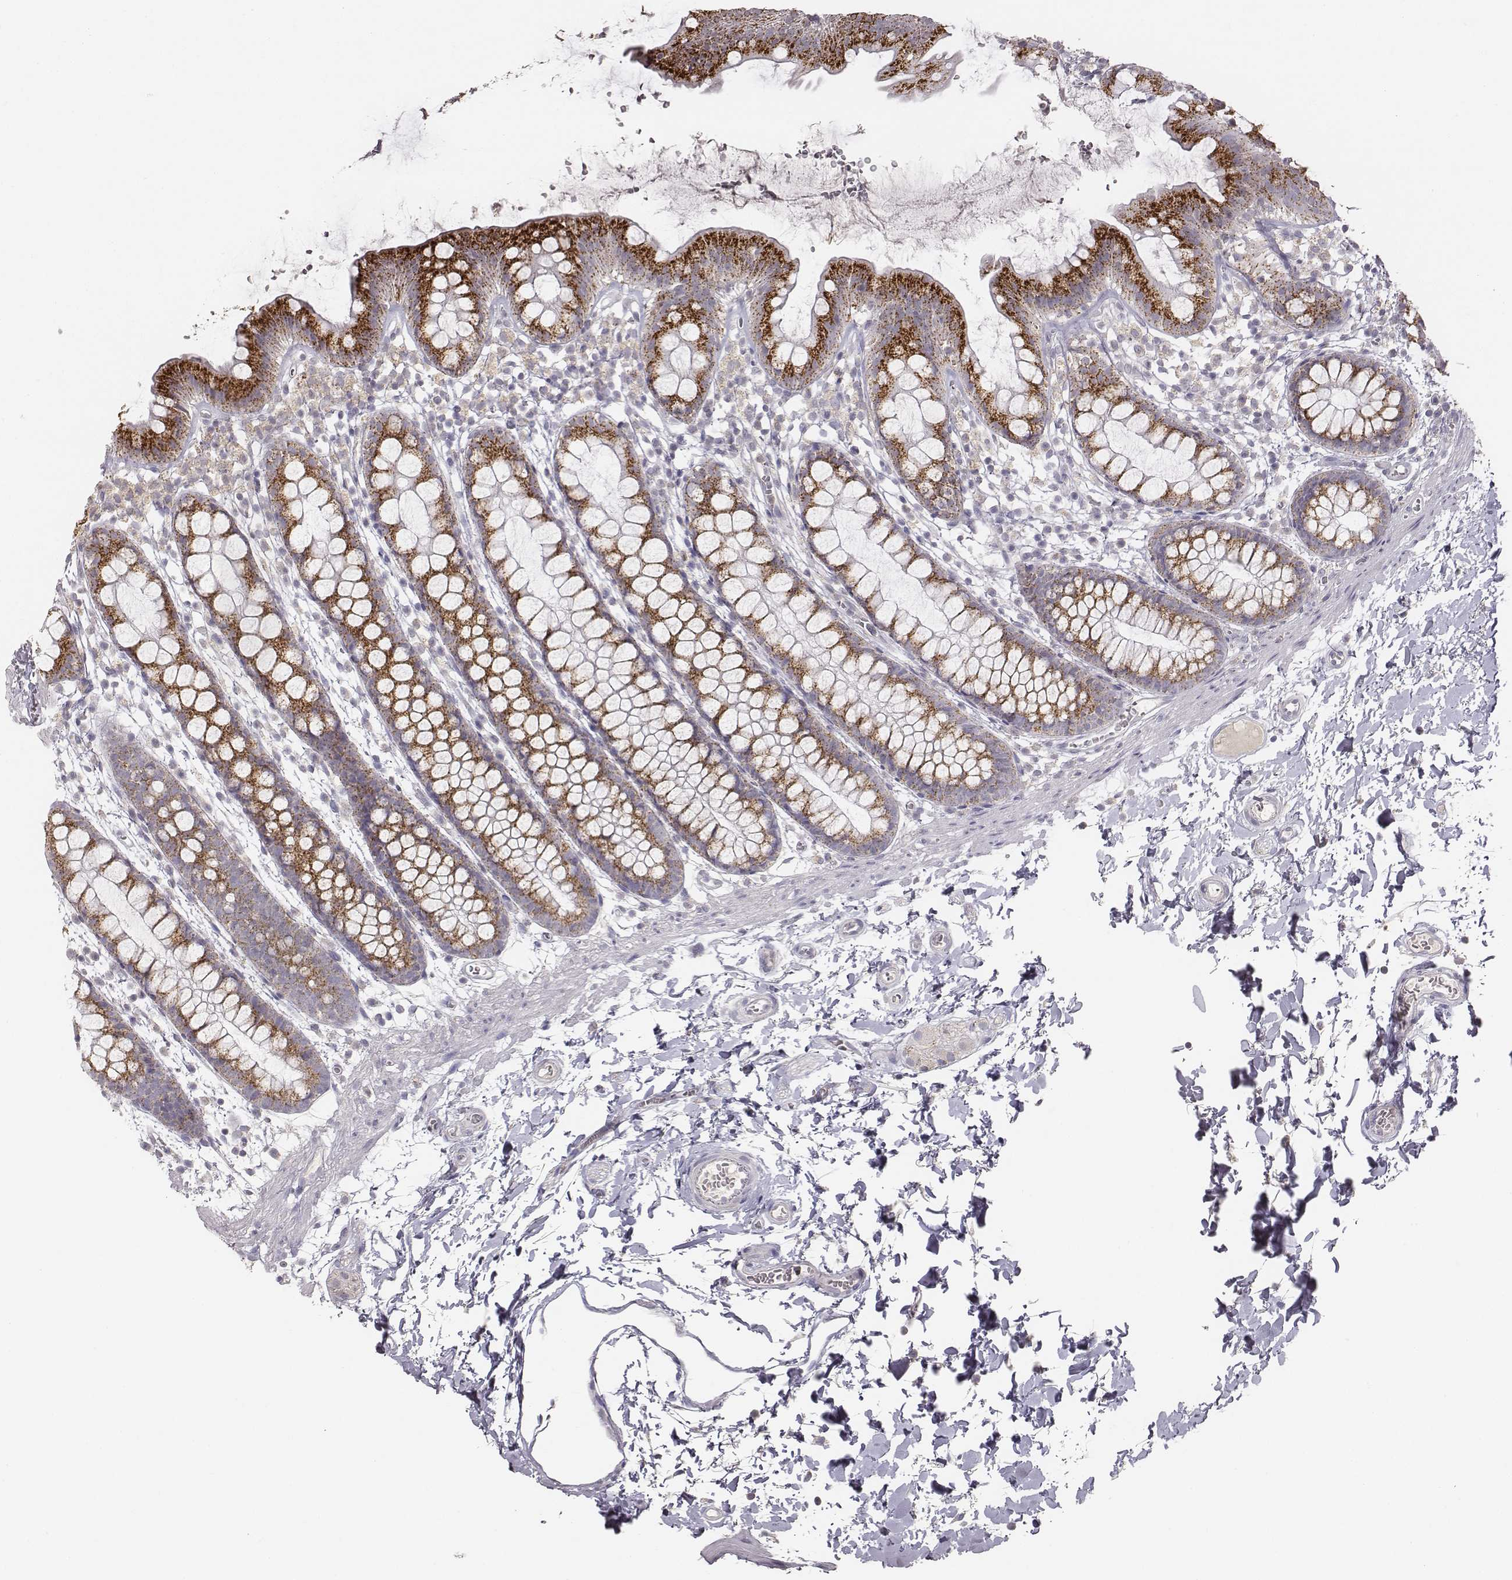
{"staining": {"intensity": "strong", "quantity": ">75%", "location": "cytoplasmic/membranous"}, "tissue": "rectum", "cell_type": "Glandular cells", "image_type": "normal", "snomed": [{"axis": "morphology", "description": "Normal tissue, NOS"}, {"axis": "topography", "description": "Rectum"}], "caption": "Brown immunohistochemical staining in benign rectum exhibits strong cytoplasmic/membranous staining in about >75% of glandular cells.", "gene": "ABCD3", "patient": {"sex": "male", "age": 57}}